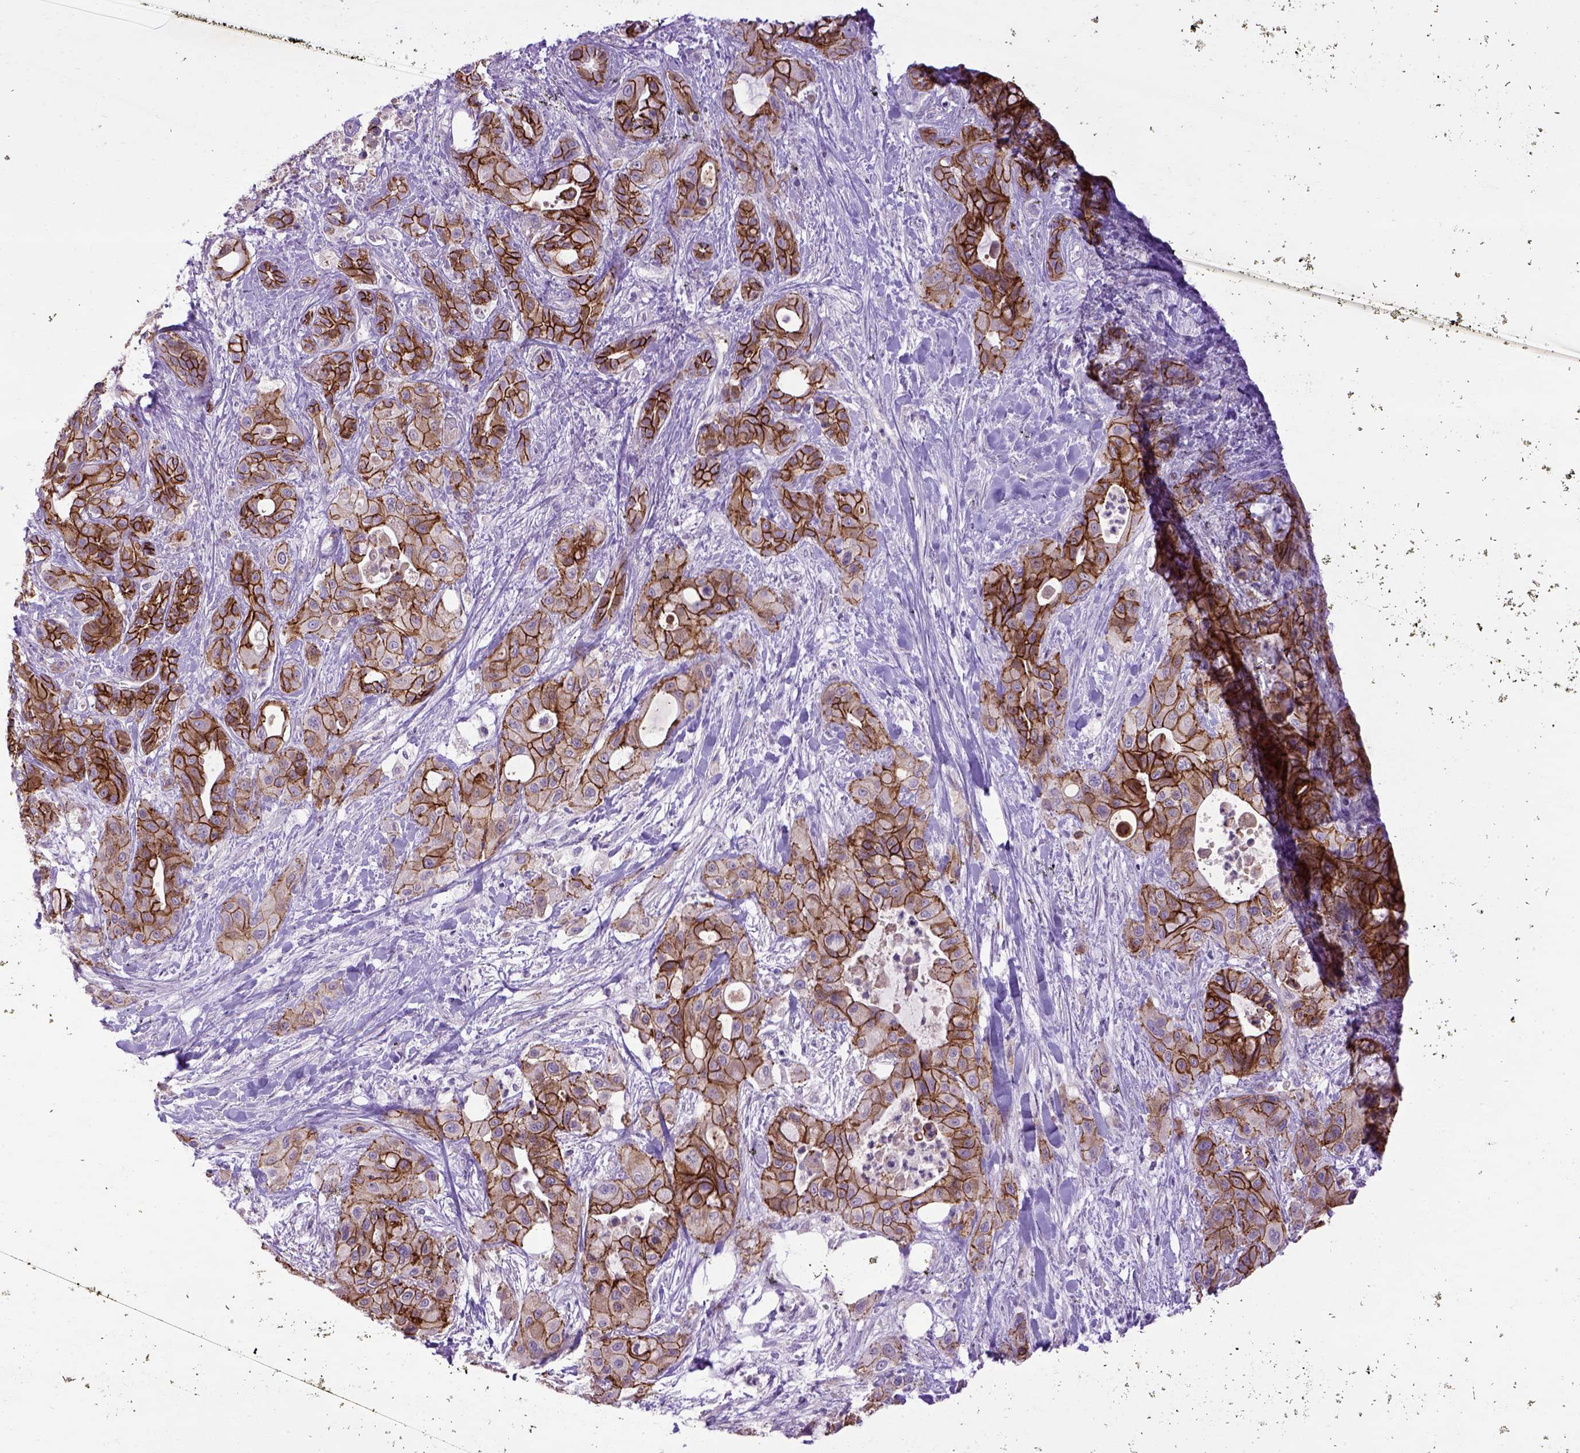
{"staining": {"intensity": "strong", "quantity": ">75%", "location": "cytoplasmic/membranous"}, "tissue": "pancreatic cancer", "cell_type": "Tumor cells", "image_type": "cancer", "snomed": [{"axis": "morphology", "description": "Adenocarcinoma, NOS"}, {"axis": "topography", "description": "Pancreas"}], "caption": "Human pancreatic adenocarcinoma stained with a brown dye shows strong cytoplasmic/membranous positive positivity in about >75% of tumor cells.", "gene": "CDH1", "patient": {"sex": "male", "age": 71}}